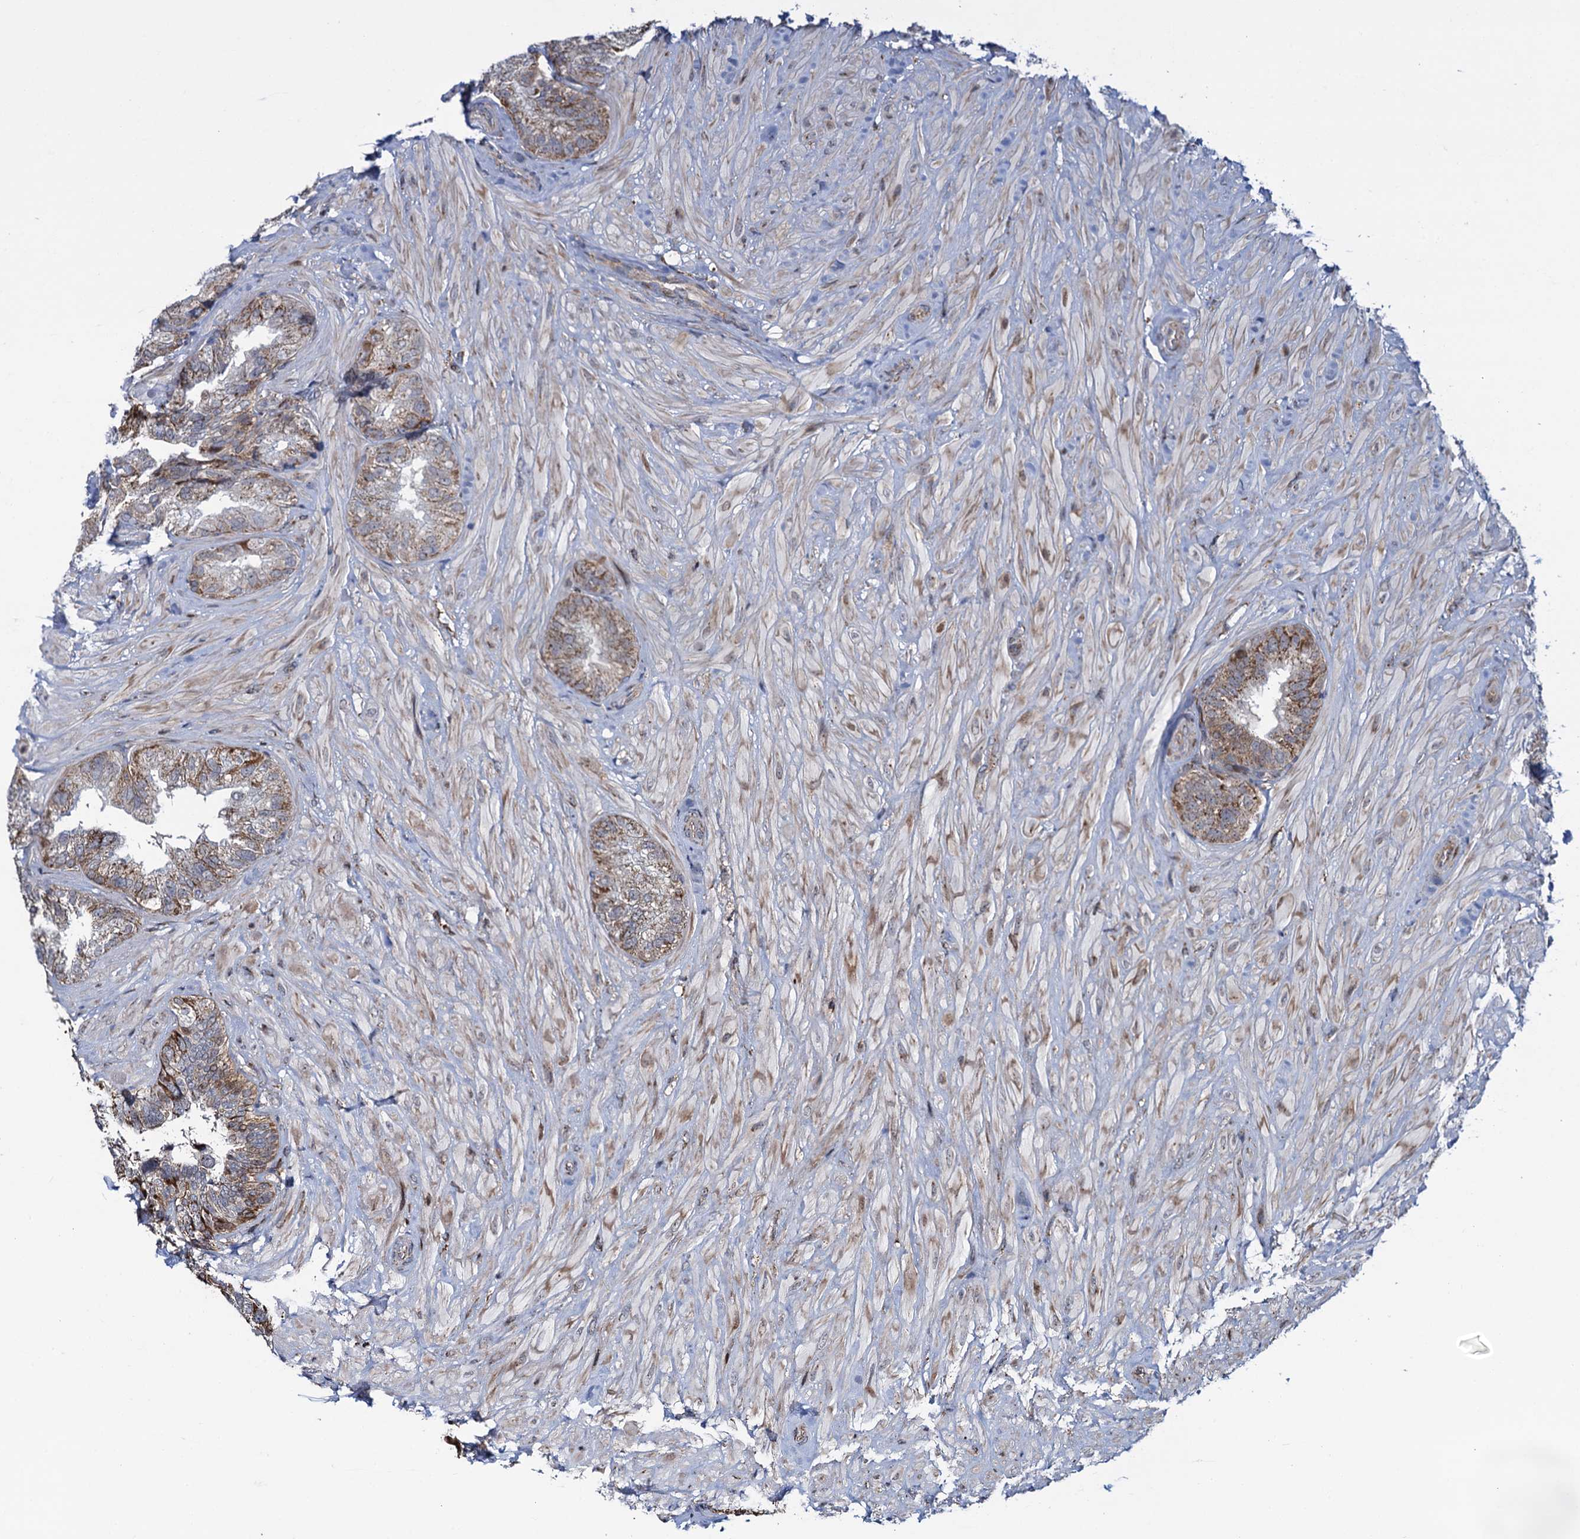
{"staining": {"intensity": "moderate", "quantity": "<25%", "location": "cytoplasmic/membranous"}, "tissue": "seminal vesicle", "cell_type": "Glandular cells", "image_type": "normal", "snomed": [{"axis": "morphology", "description": "Normal tissue, NOS"}, {"axis": "topography", "description": "Prostate and seminal vesicle, NOS"}, {"axis": "topography", "description": "Prostate"}, {"axis": "topography", "description": "Seminal veicle"}], "caption": "This micrograph demonstrates benign seminal vesicle stained with immunohistochemistry to label a protein in brown. The cytoplasmic/membranous of glandular cells show moderate positivity for the protein. Nuclei are counter-stained blue.", "gene": "CCDC102A", "patient": {"sex": "male", "age": 67}}